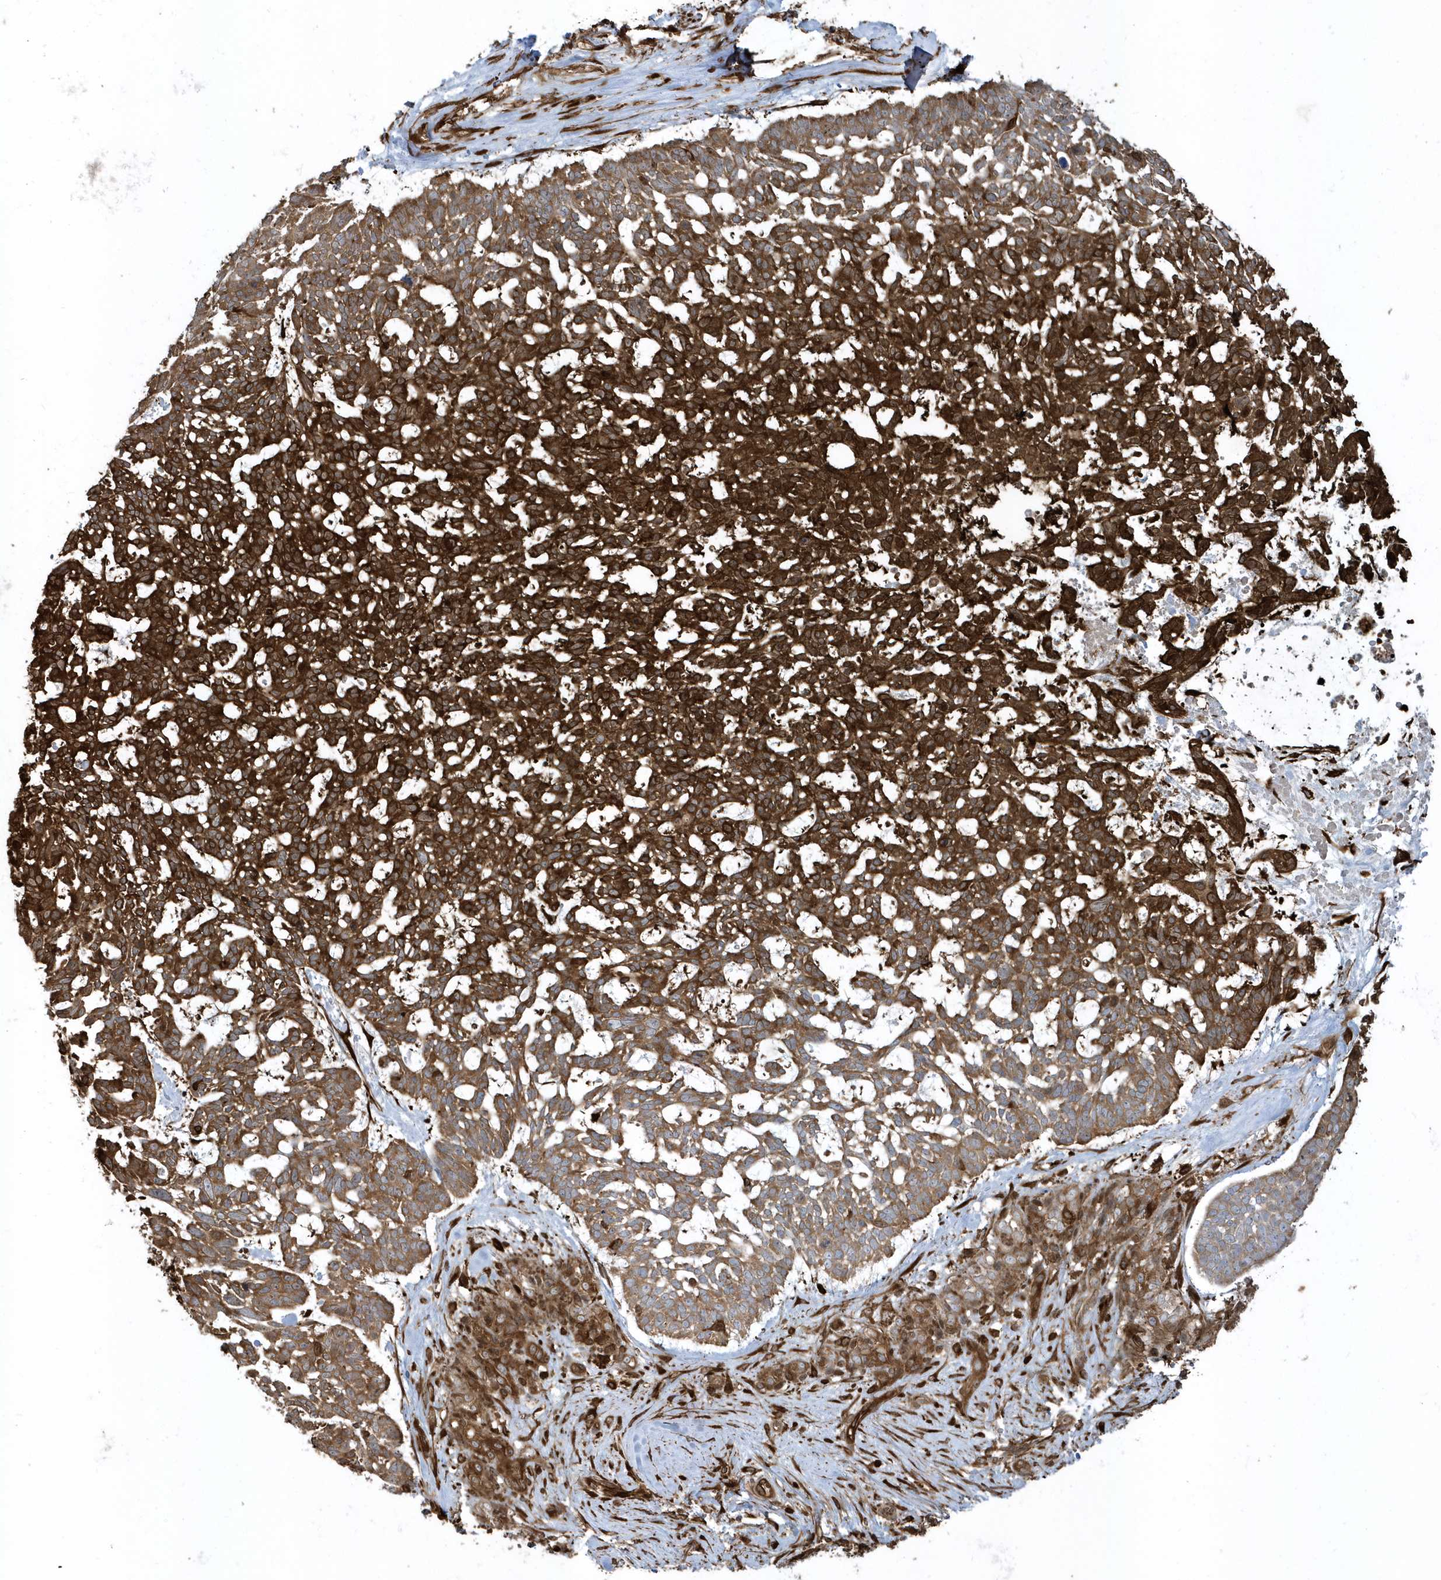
{"staining": {"intensity": "strong", "quantity": ">75%", "location": "cytoplasmic/membranous"}, "tissue": "skin cancer", "cell_type": "Tumor cells", "image_type": "cancer", "snomed": [{"axis": "morphology", "description": "Basal cell carcinoma"}, {"axis": "topography", "description": "Skin"}], "caption": "The photomicrograph demonstrates a brown stain indicating the presence of a protein in the cytoplasmic/membranous of tumor cells in skin basal cell carcinoma.", "gene": "CLCN6", "patient": {"sex": "male", "age": 88}}